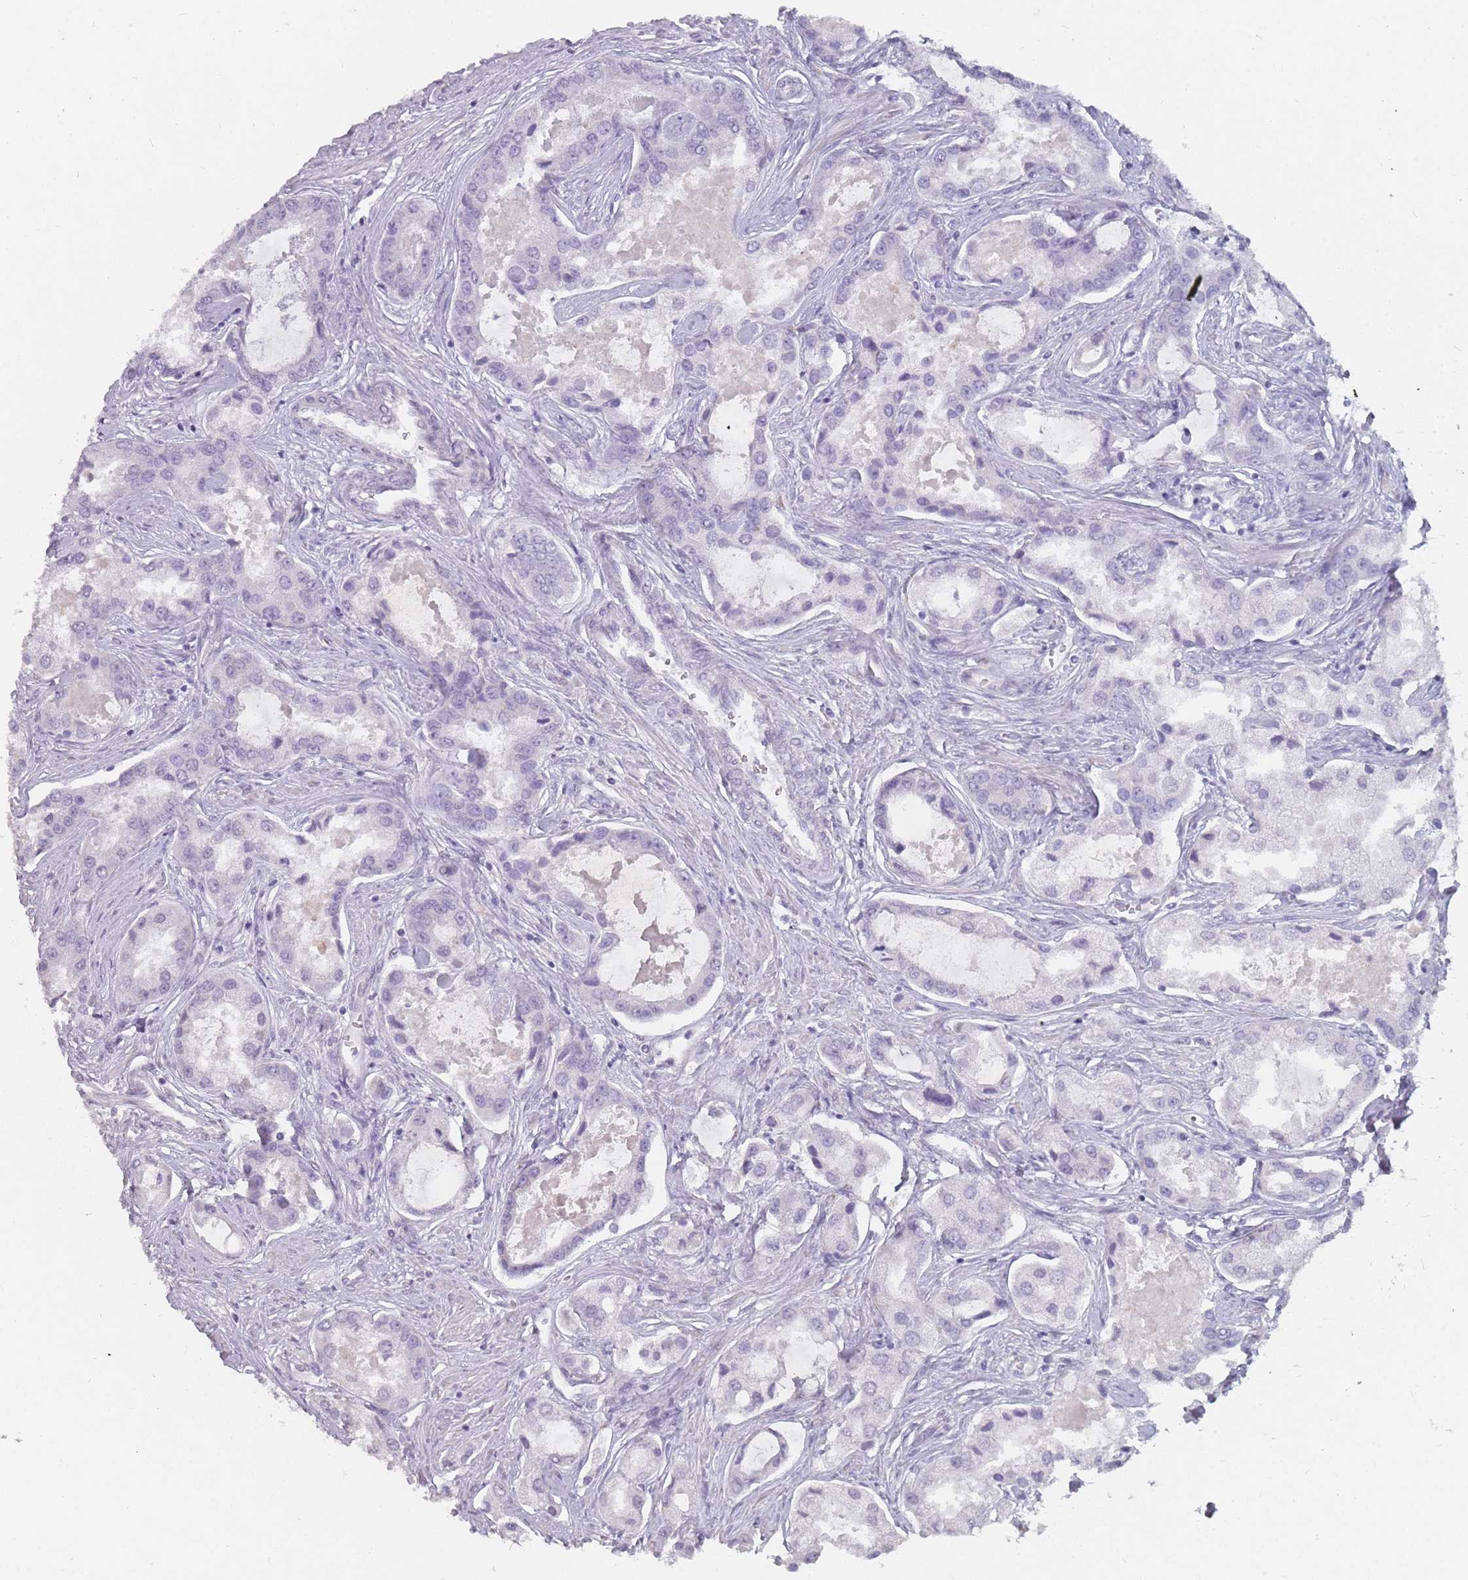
{"staining": {"intensity": "negative", "quantity": "none", "location": "none"}, "tissue": "prostate cancer", "cell_type": "Tumor cells", "image_type": "cancer", "snomed": [{"axis": "morphology", "description": "Adenocarcinoma, Low grade"}, {"axis": "topography", "description": "Prostate"}], "caption": "Prostate low-grade adenocarcinoma stained for a protein using immunohistochemistry (IHC) demonstrates no expression tumor cells.", "gene": "DDX4", "patient": {"sex": "male", "age": 68}}